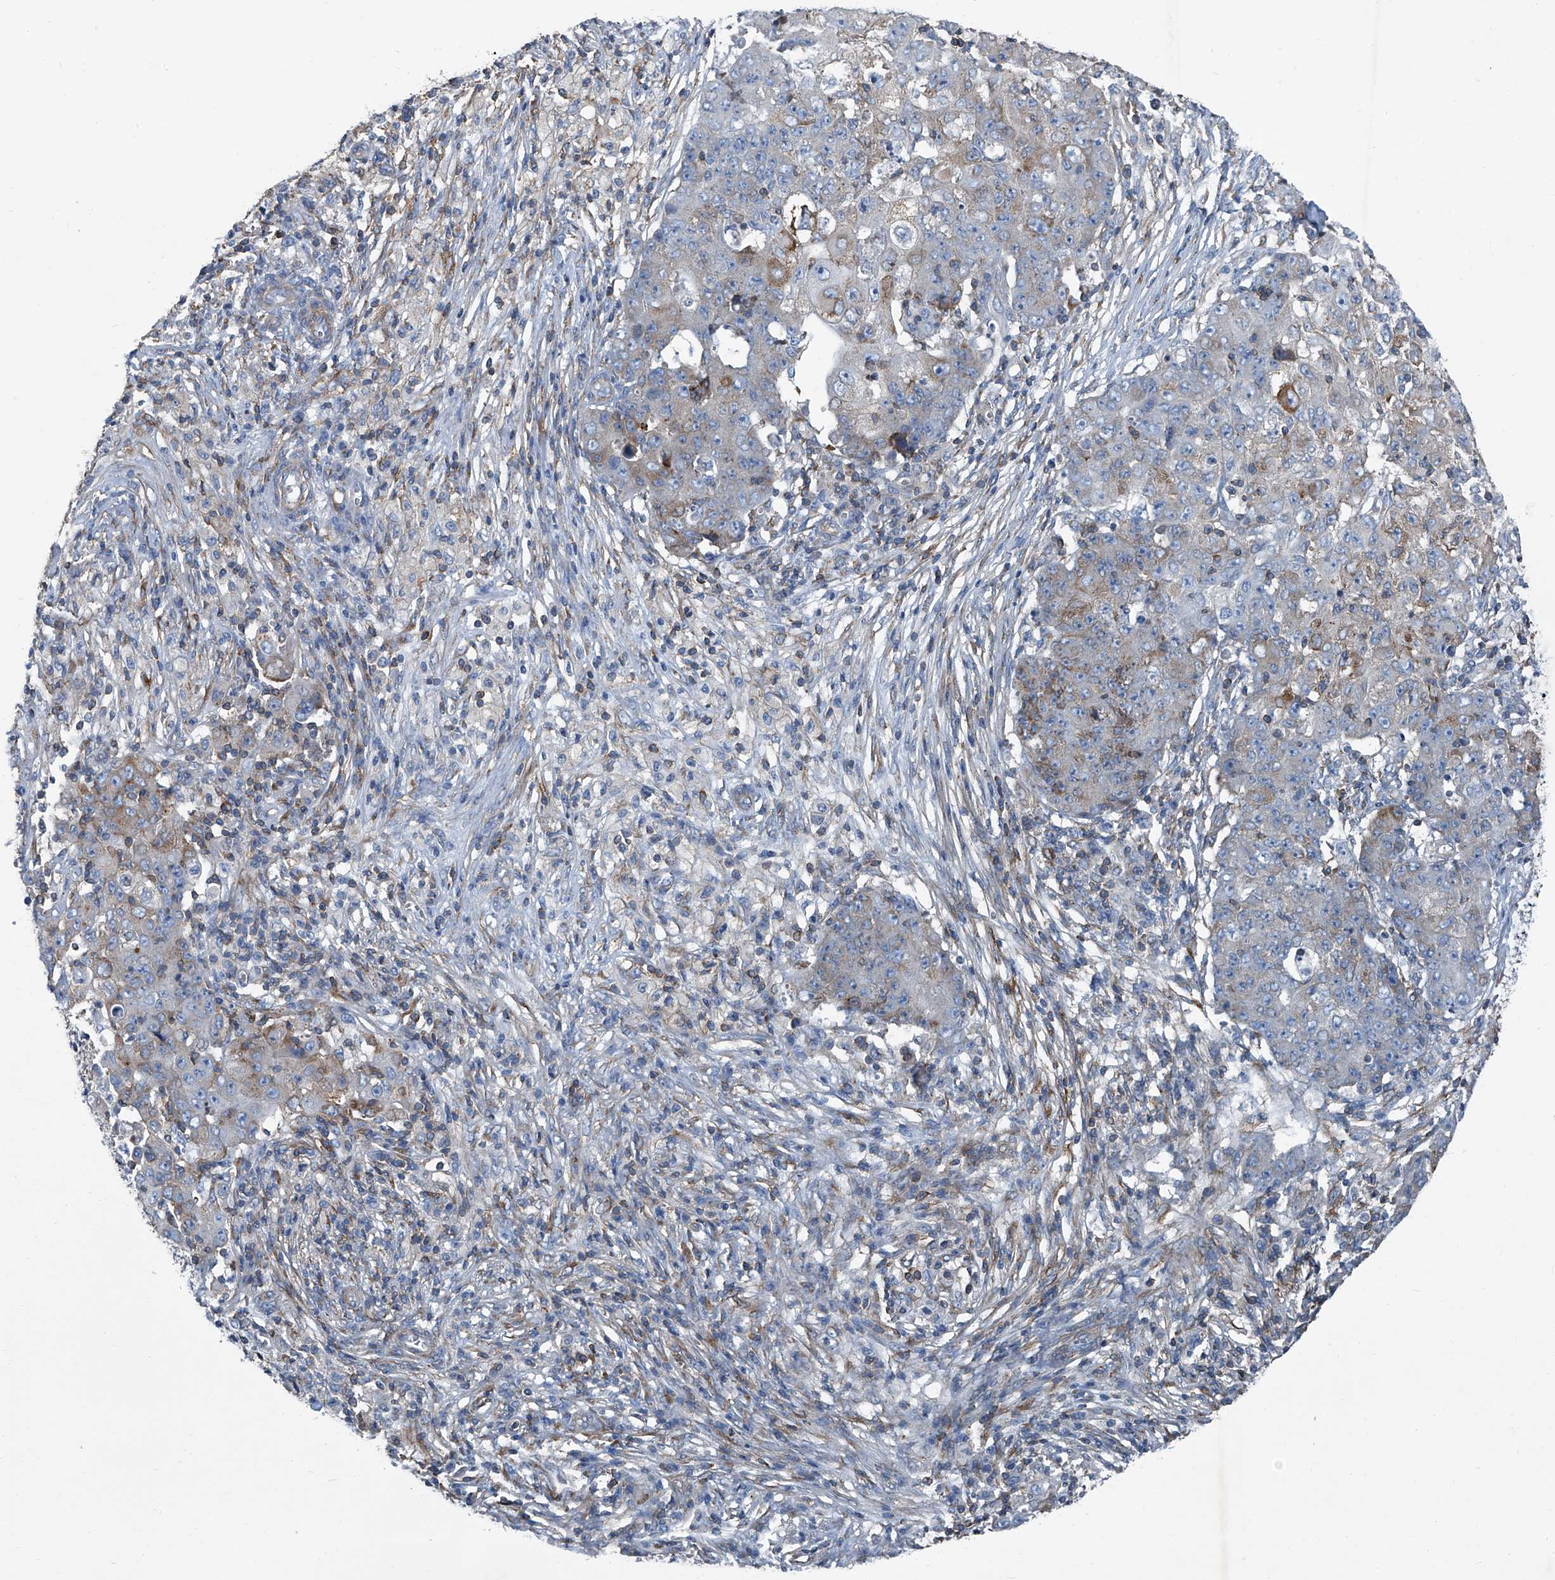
{"staining": {"intensity": "weak", "quantity": "<25%", "location": "cytoplasmic/membranous"}, "tissue": "ovarian cancer", "cell_type": "Tumor cells", "image_type": "cancer", "snomed": [{"axis": "morphology", "description": "Carcinoma, endometroid"}, {"axis": "topography", "description": "Ovary"}], "caption": "This is an immunohistochemistry (IHC) histopathology image of endometroid carcinoma (ovarian). There is no expression in tumor cells.", "gene": "SEPTIN7", "patient": {"sex": "female", "age": 42}}